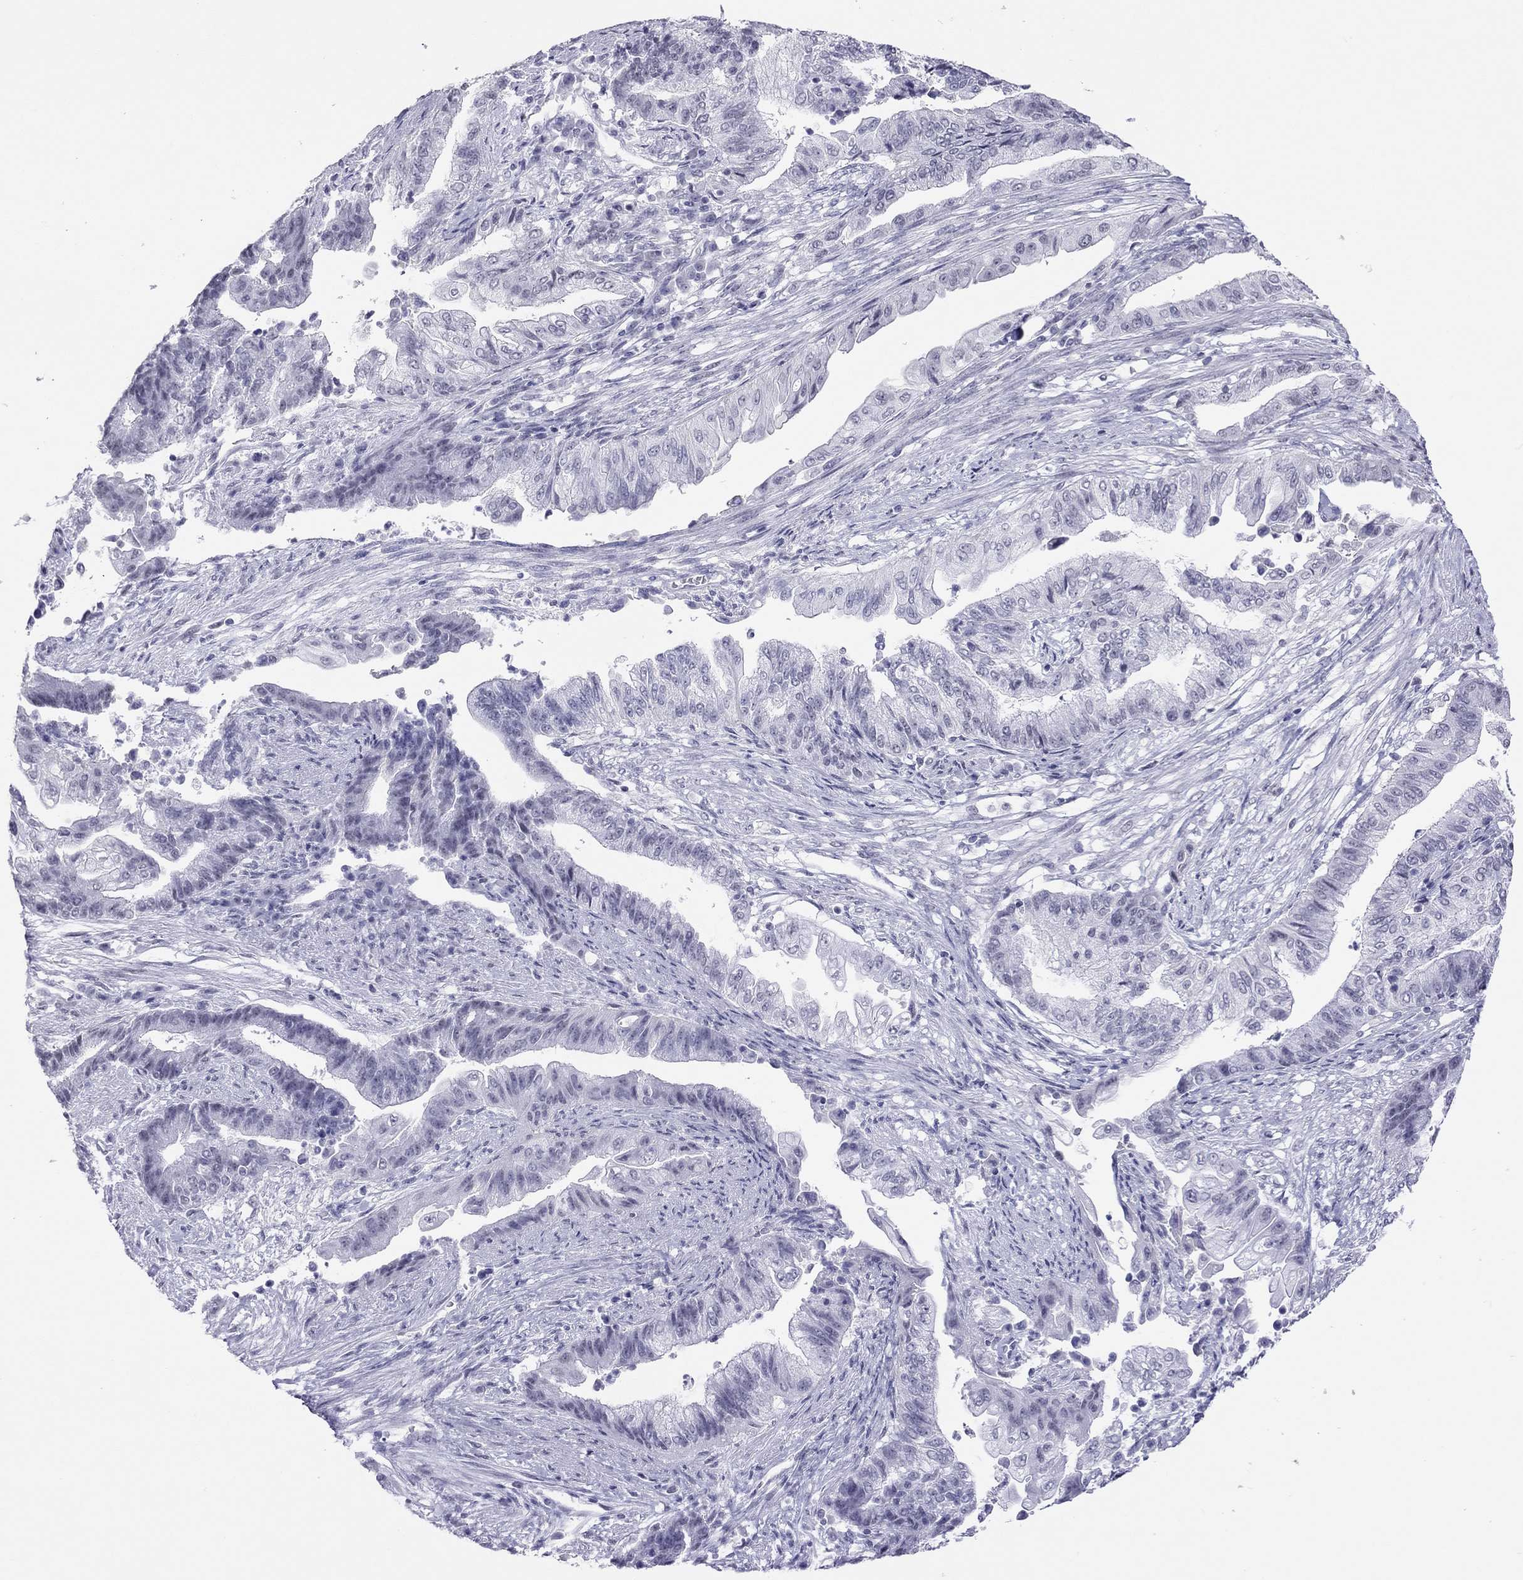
{"staining": {"intensity": "negative", "quantity": "none", "location": "none"}, "tissue": "endometrial cancer", "cell_type": "Tumor cells", "image_type": "cancer", "snomed": [{"axis": "morphology", "description": "Adenocarcinoma, NOS"}, {"axis": "topography", "description": "Uterus"}, {"axis": "topography", "description": "Endometrium"}], "caption": "DAB (3,3'-diaminobenzidine) immunohistochemical staining of human endometrial adenocarcinoma displays no significant expression in tumor cells.", "gene": "JHY", "patient": {"sex": "female", "age": 54}}